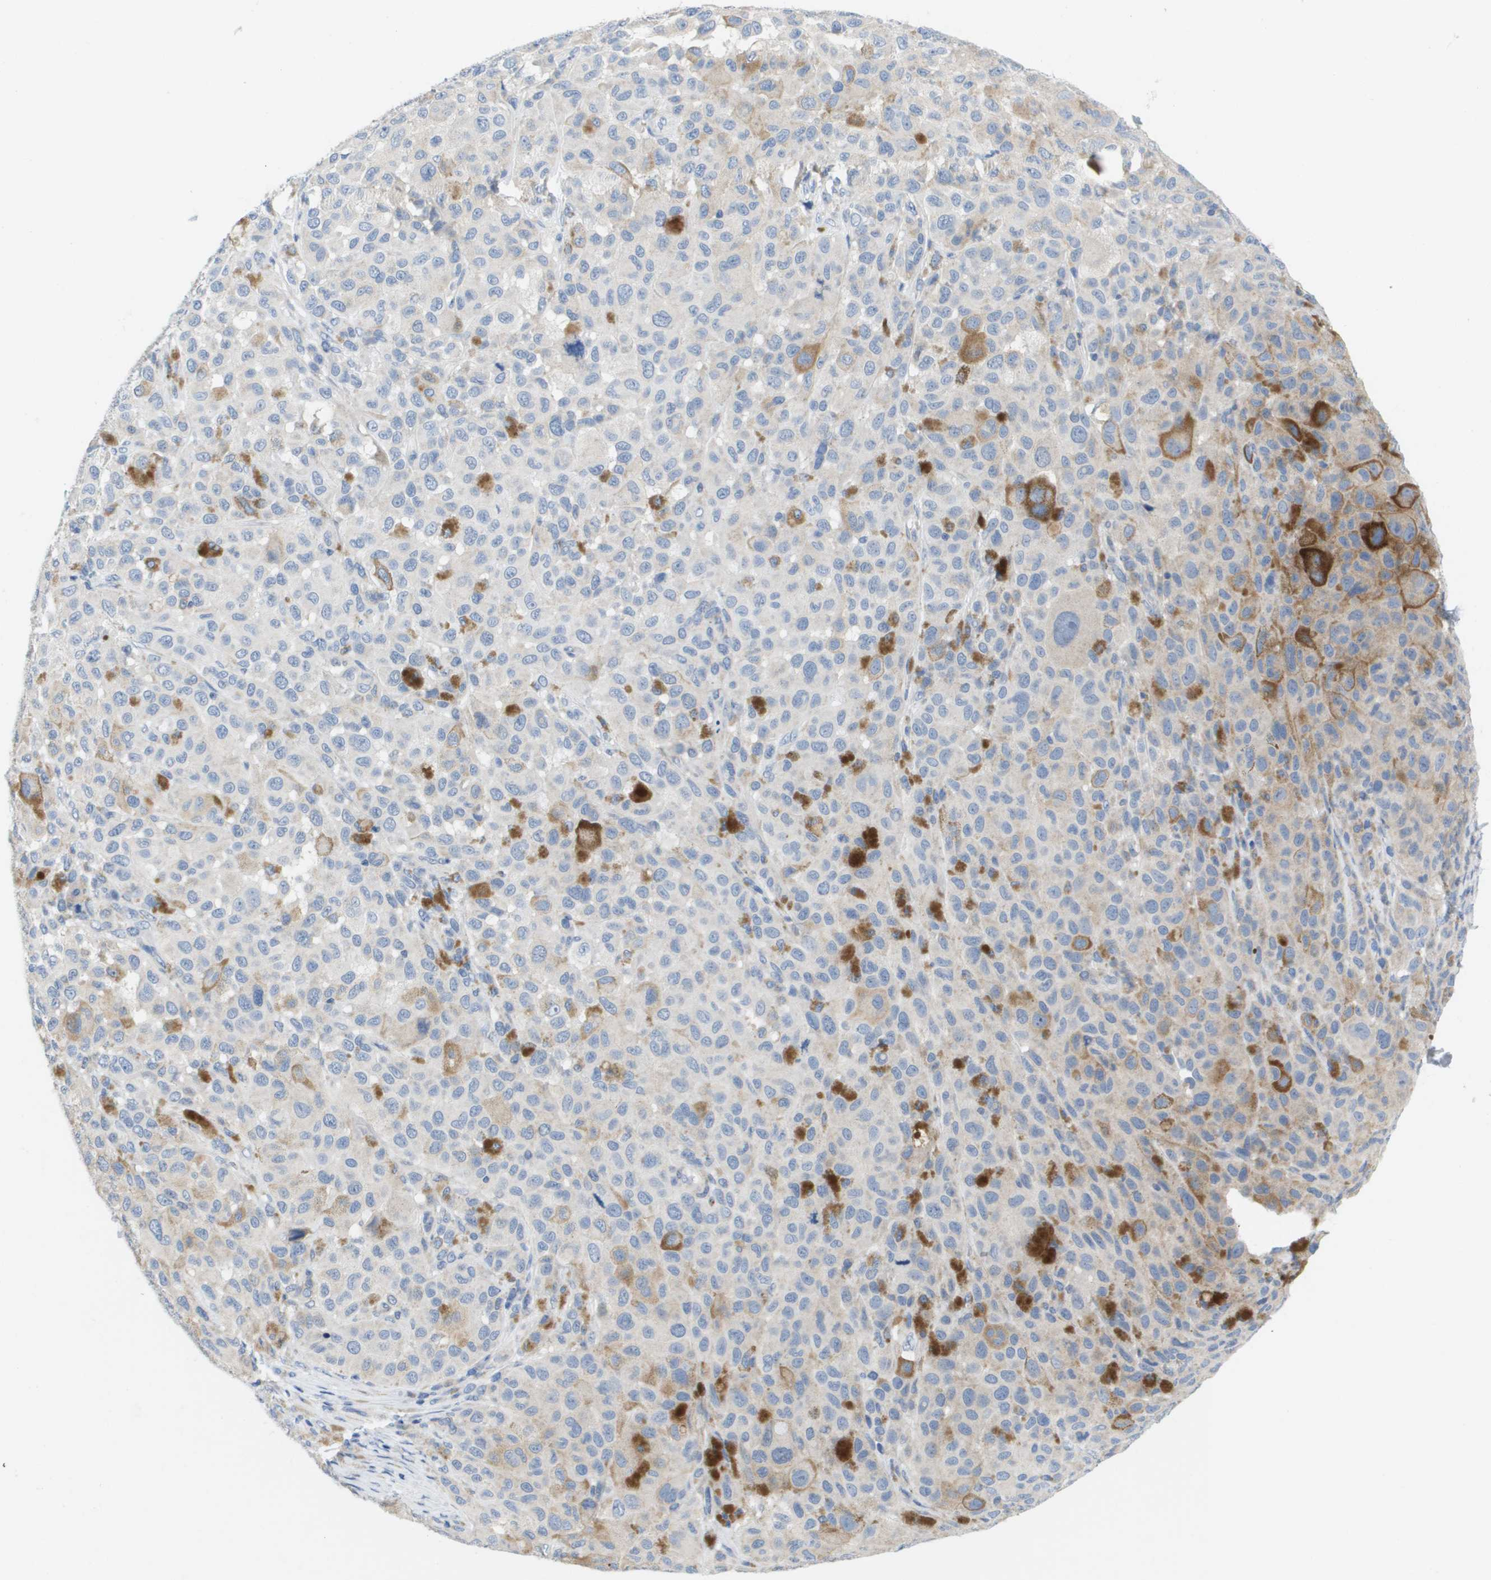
{"staining": {"intensity": "negative", "quantity": "none", "location": "none"}, "tissue": "melanoma", "cell_type": "Tumor cells", "image_type": "cancer", "snomed": [{"axis": "morphology", "description": "Malignant melanoma, NOS"}, {"axis": "topography", "description": "Skin"}], "caption": "This is a micrograph of immunohistochemistry staining of malignant melanoma, which shows no positivity in tumor cells. (DAB immunohistochemistry (IHC), high magnification).", "gene": "CD3G", "patient": {"sex": "male", "age": 96}}